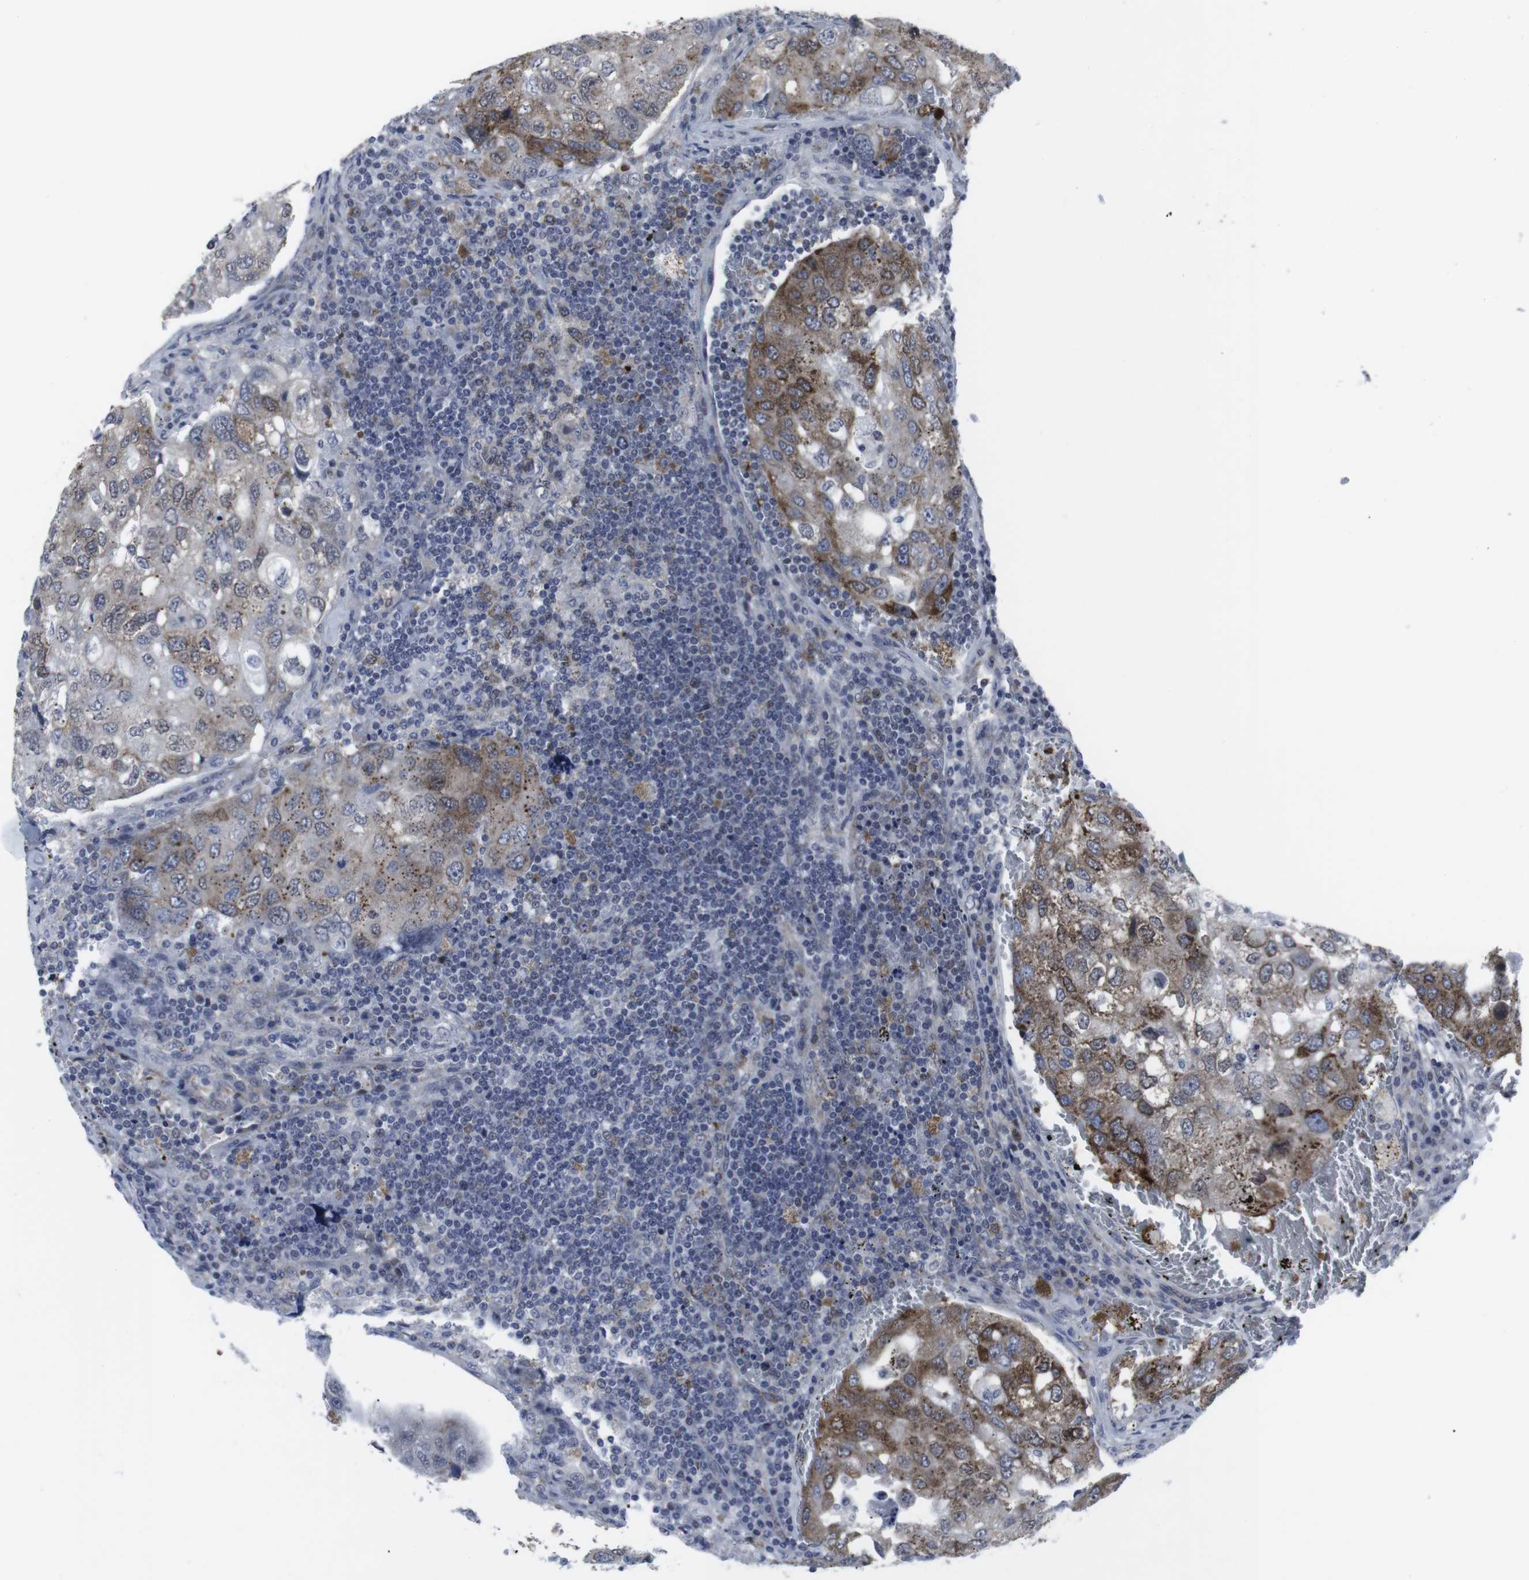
{"staining": {"intensity": "moderate", "quantity": ">75%", "location": "cytoplasmic/membranous"}, "tissue": "urothelial cancer", "cell_type": "Tumor cells", "image_type": "cancer", "snomed": [{"axis": "morphology", "description": "Urothelial carcinoma, High grade"}, {"axis": "topography", "description": "Lymph node"}, {"axis": "topography", "description": "Urinary bladder"}], "caption": "A histopathology image of urothelial cancer stained for a protein exhibits moderate cytoplasmic/membranous brown staining in tumor cells.", "gene": "GEMIN2", "patient": {"sex": "male", "age": 51}}